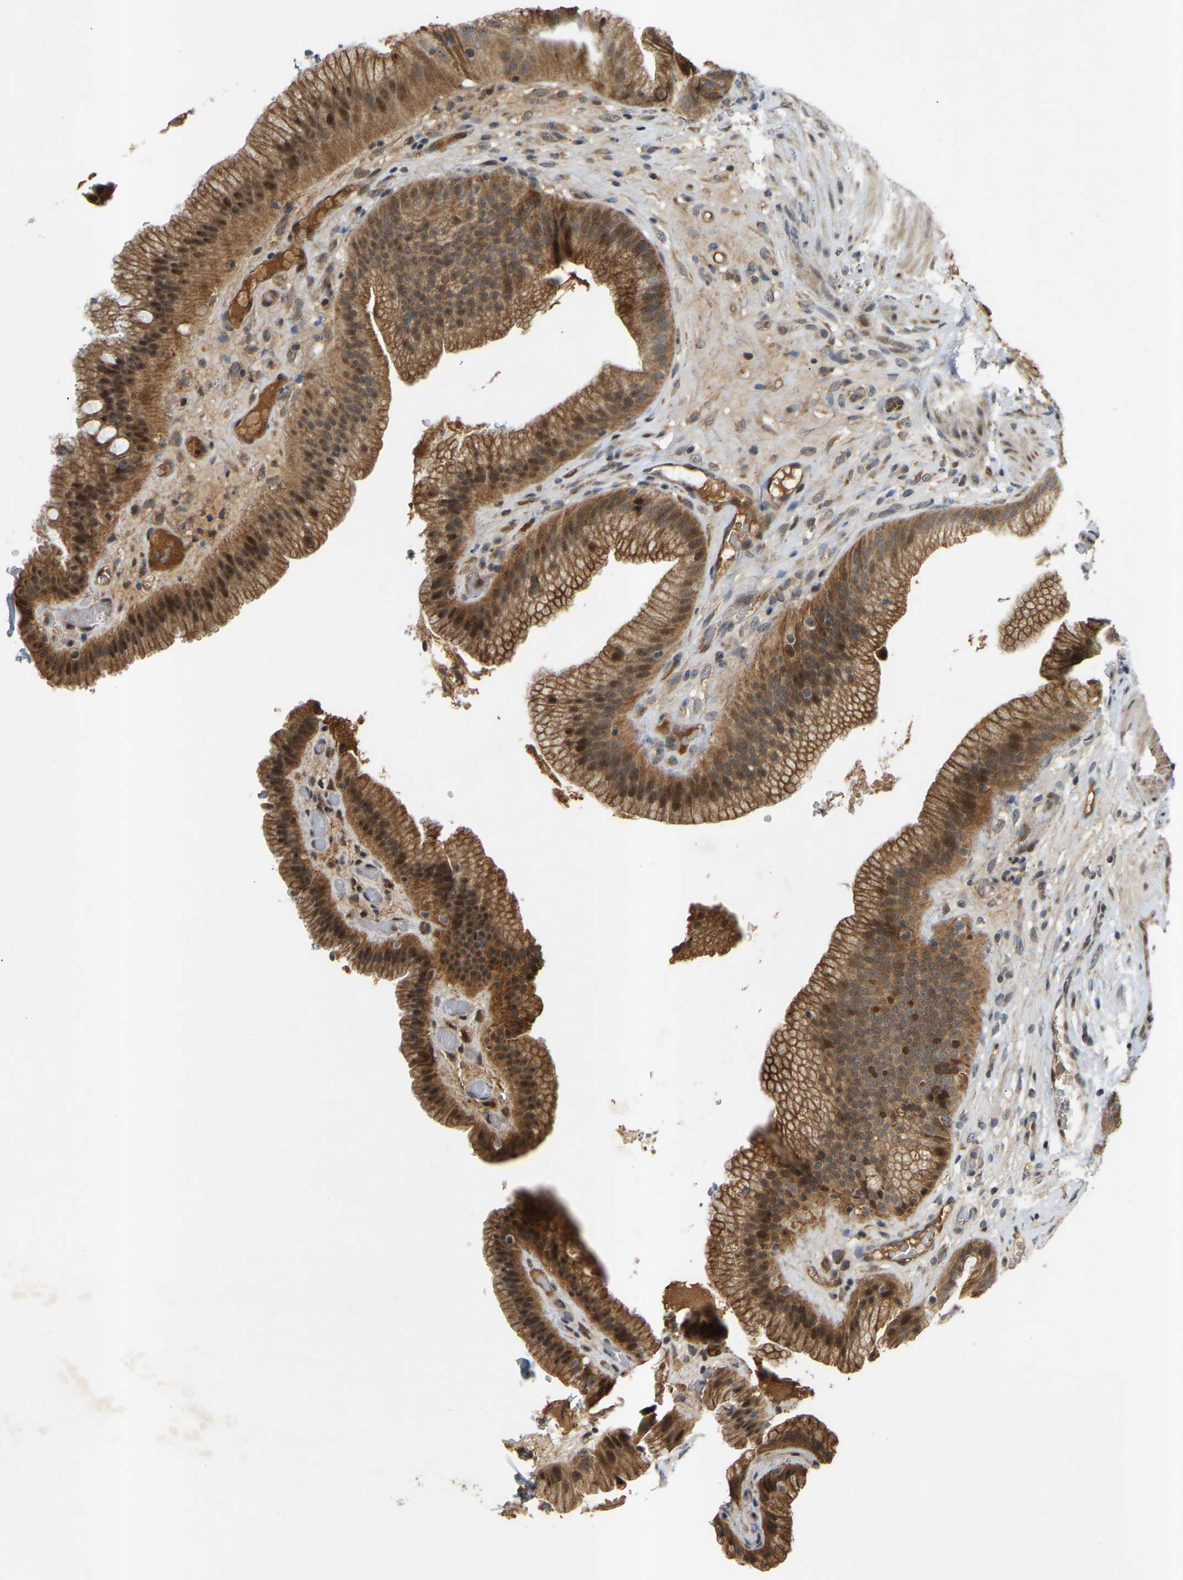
{"staining": {"intensity": "moderate", "quantity": ">75%", "location": "cytoplasmic/membranous,nuclear"}, "tissue": "gallbladder", "cell_type": "Glandular cells", "image_type": "normal", "snomed": [{"axis": "morphology", "description": "Normal tissue, NOS"}, {"axis": "topography", "description": "Gallbladder"}], "caption": "This micrograph demonstrates immunohistochemistry staining of unremarkable human gallbladder, with medium moderate cytoplasmic/membranous,nuclear staining in approximately >75% of glandular cells.", "gene": "ATP5MF", "patient": {"sex": "male", "age": 49}}